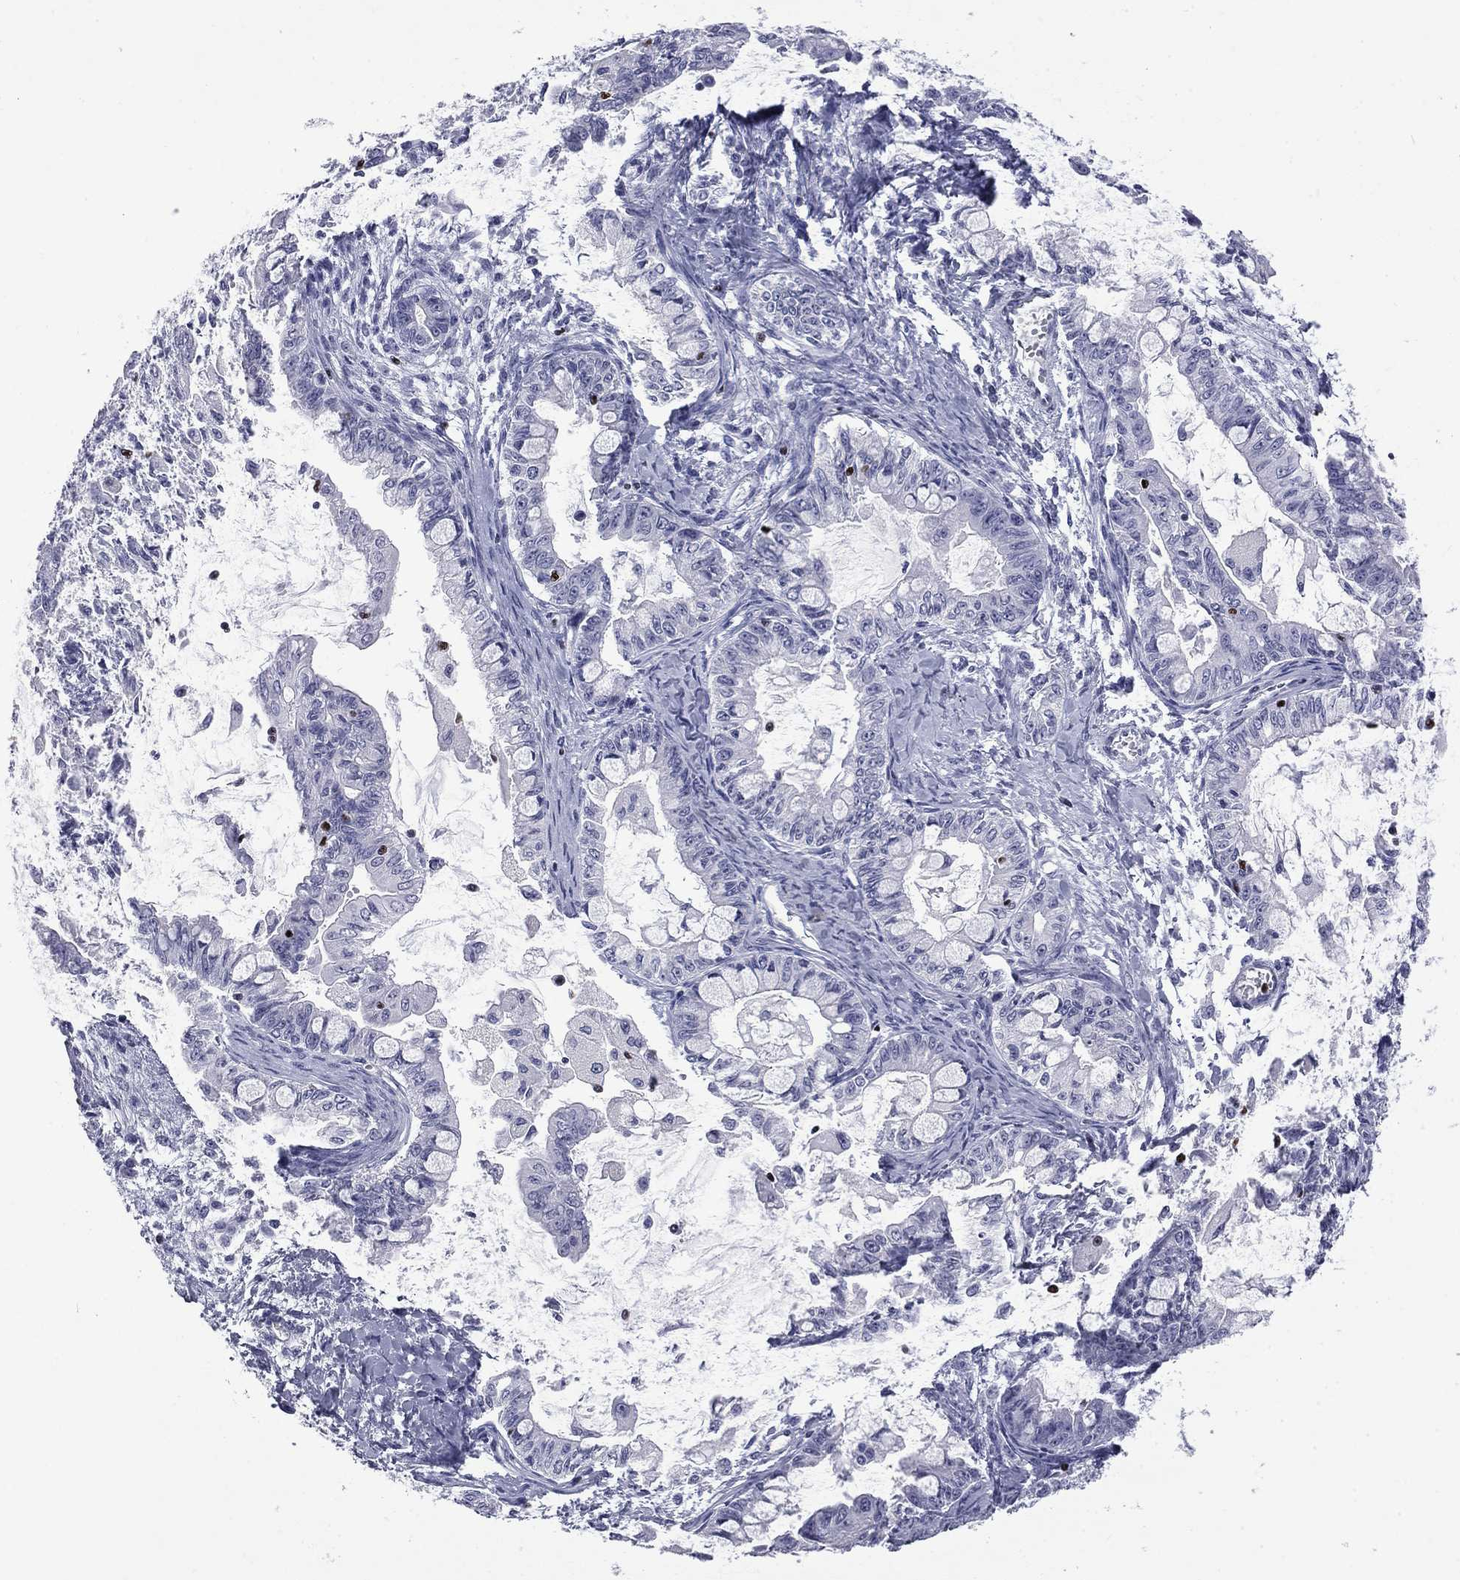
{"staining": {"intensity": "negative", "quantity": "none", "location": "none"}, "tissue": "ovarian cancer", "cell_type": "Tumor cells", "image_type": "cancer", "snomed": [{"axis": "morphology", "description": "Cystadenocarcinoma, mucinous, NOS"}, {"axis": "topography", "description": "Ovary"}], "caption": "Immunohistochemistry (IHC) photomicrograph of neoplastic tissue: human ovarian mucinous cystadenocarcinoma stained with DAB (3,3'-diaminobenzidine) reveals no significant protein staining in tumor cells.", "gene": "IKZF3", "patient": {"sex": "female", "age": 63}}